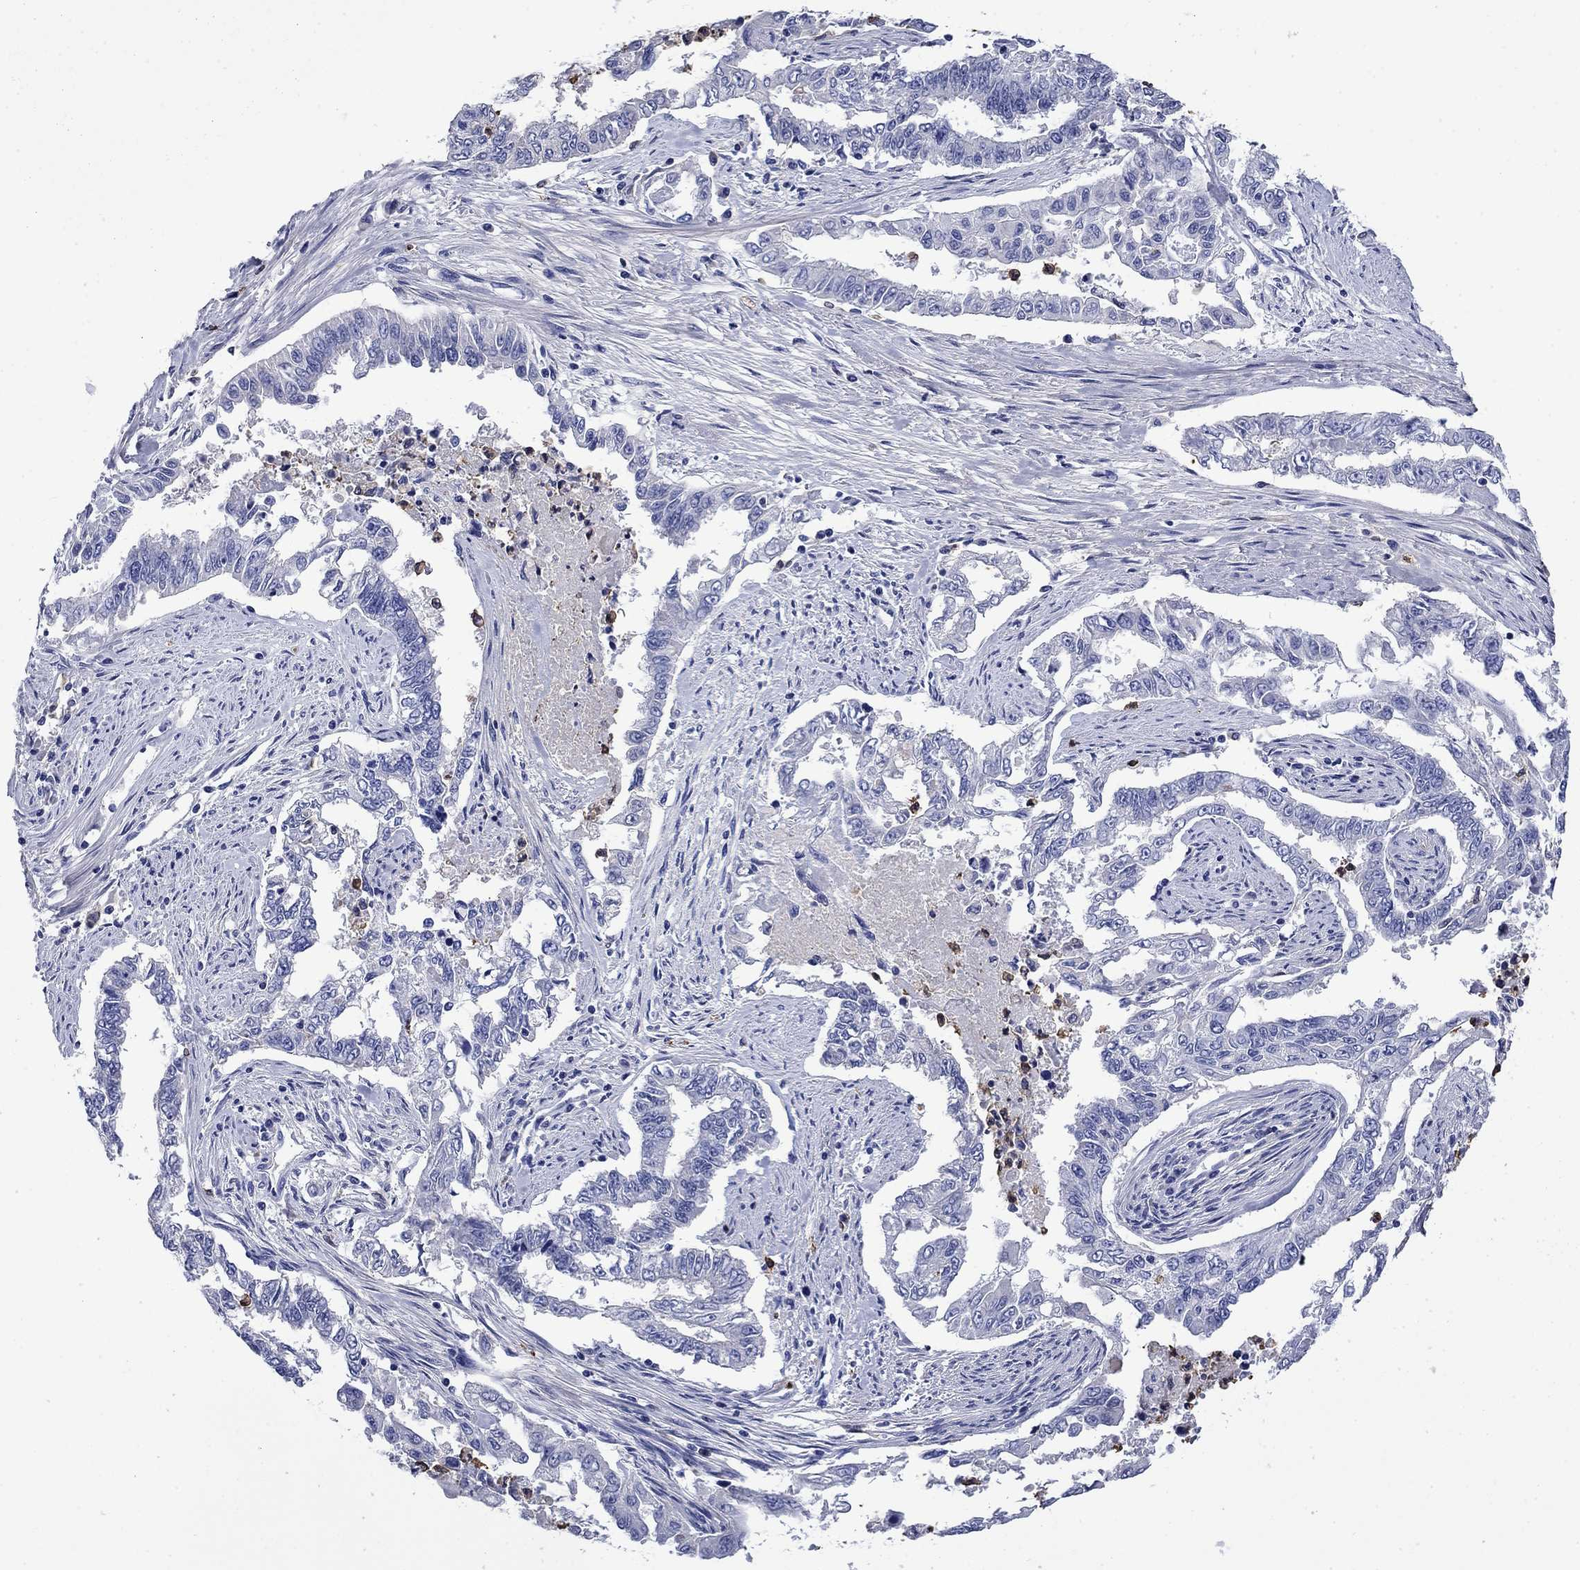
{"staining": {"intensity": "negative", "quantity": "none", "location": "none"}, "tissue": "endometrial cancer", "cell_type": "Tumor cells", "image_type": "cancer", "snomed": [{"axis": "morphology", "description": "Adenocarcinoma, NOS"}, {"axis": "topography", "description": "Uterus"}], "caption": "Tumor cells are negative for brown protein staining in endometrial cancer. (DAB immunohistochemistry with hematoxylin counter stain).", "gene": "TFR2", "patient": {"sex": "female", "age": 59}}